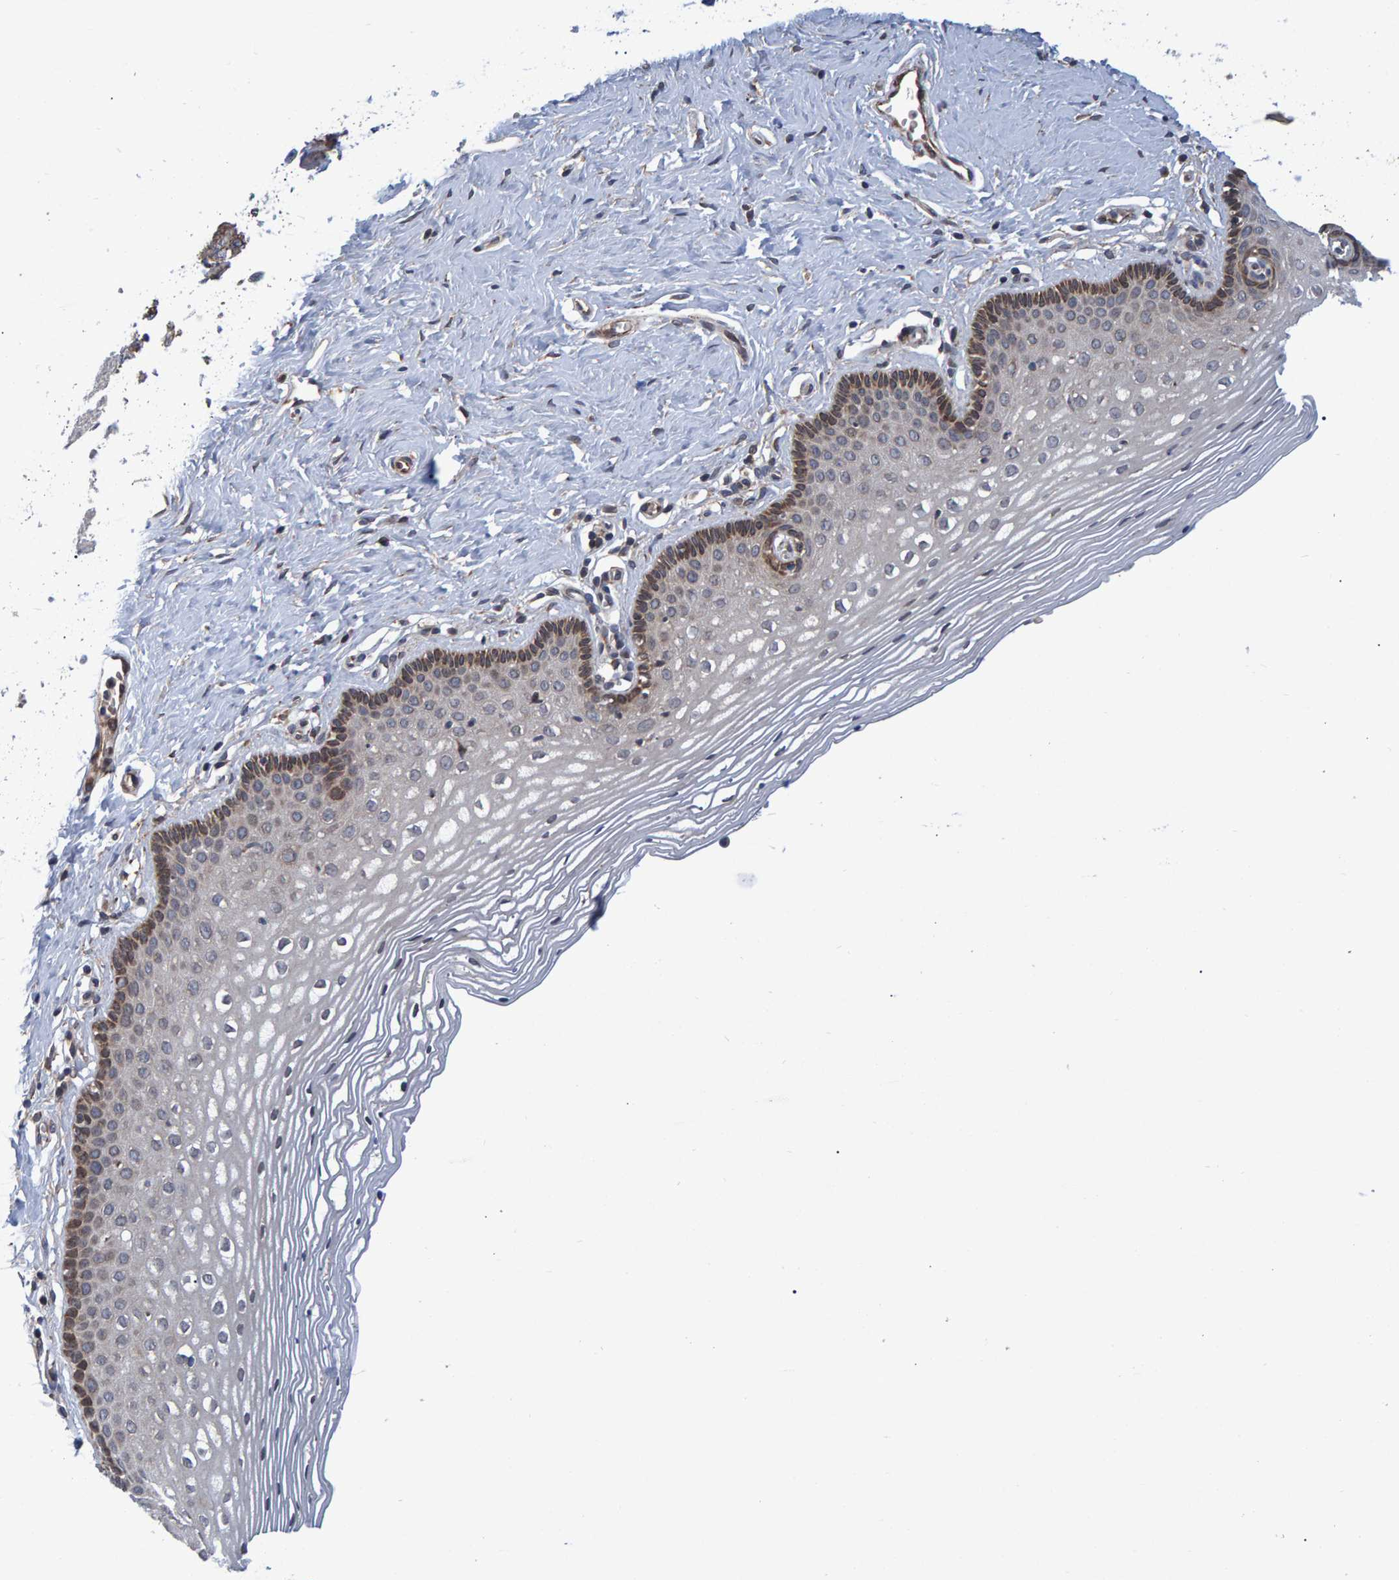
{"staining": {"intensity": "weak", "quantity": "<25%", "location": "cytoplasmic/membranous"}, "tissue": "vagina", "cell_type": "Squamous epithelial cells", "image_type": "normal", "snomed": [{"axis": "morphology", "description": "Normal tissue, NOS"}, {"axis": "topography", "description": "Vagina"}], "caption": "High power microscopy histopathology image of an immunohistochemistry (IHC) micrograph of unremarkable vagina, revealing no significant positivity in squamous epithelial cells.", "gene": "ATP6V1H", "patient": {"sex": "female", "age": 32}}